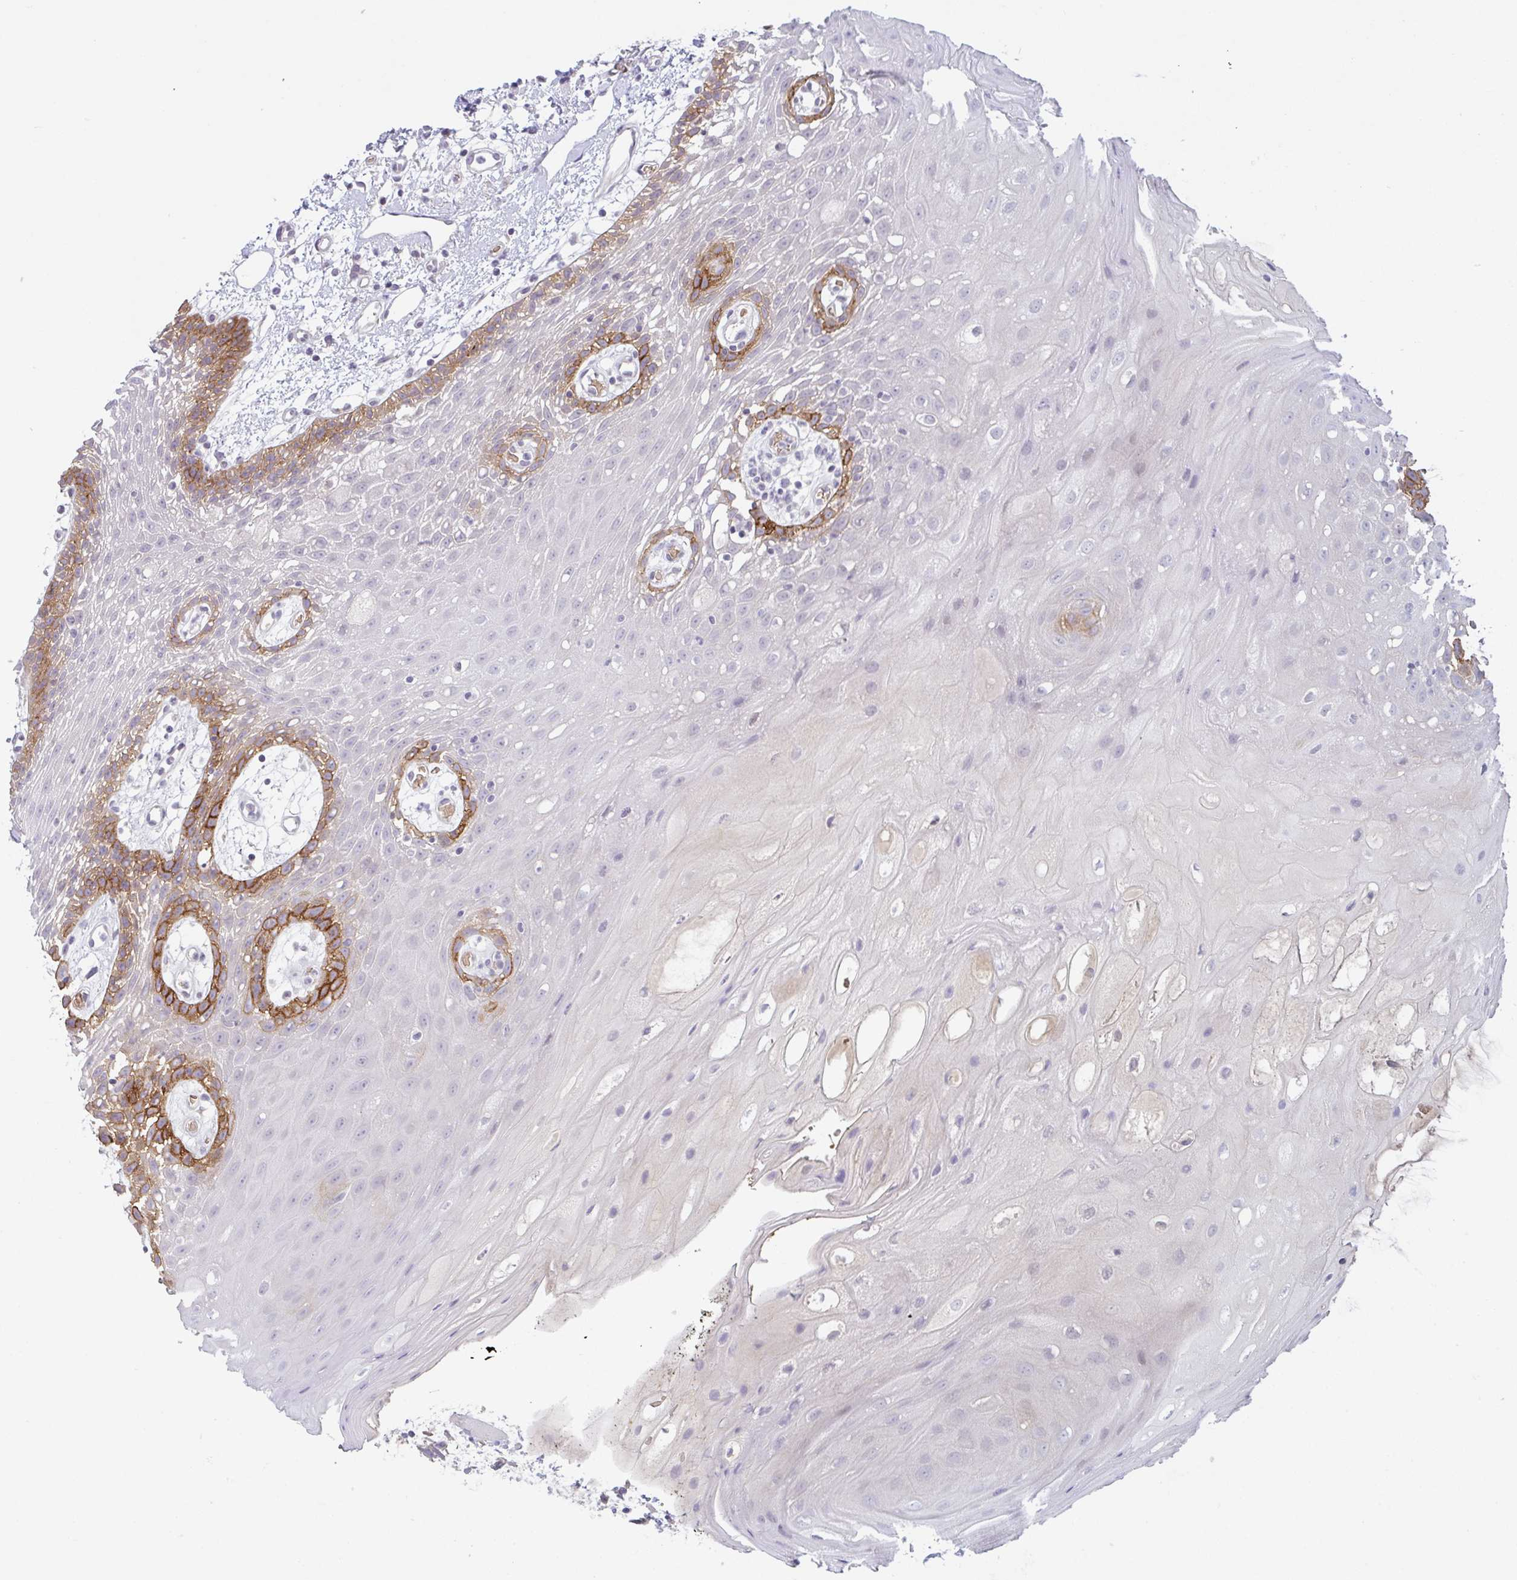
{"staining": {"intensity": "strong", "quantity": "<25%", "location": "cytoplasmic/membranous"}, "tissue": "oral mucosa", "cell_type": "Squamous epithelial cells", "image_type": "normal", "snomed": [{"axis": "morphology", "description": "Normal tissue, NOS"}, {"axis": "topography", "description": "Oral tissue"}], "caption": "Immunohistochemistry (IHC) staining of normal oral mucosa, which exhibits medium levels of strong cytoplasmic/membranous expression in about <25% of squamous epithelial cells indicating strong cytoplasmic/membranous protein expression. The staining was performed using DAB (brown) for protein detection and nuclei were counterstained in hematoxylin (blue).", "gene": "RHAG", "patient": {"sex": "female", "age": 59}}